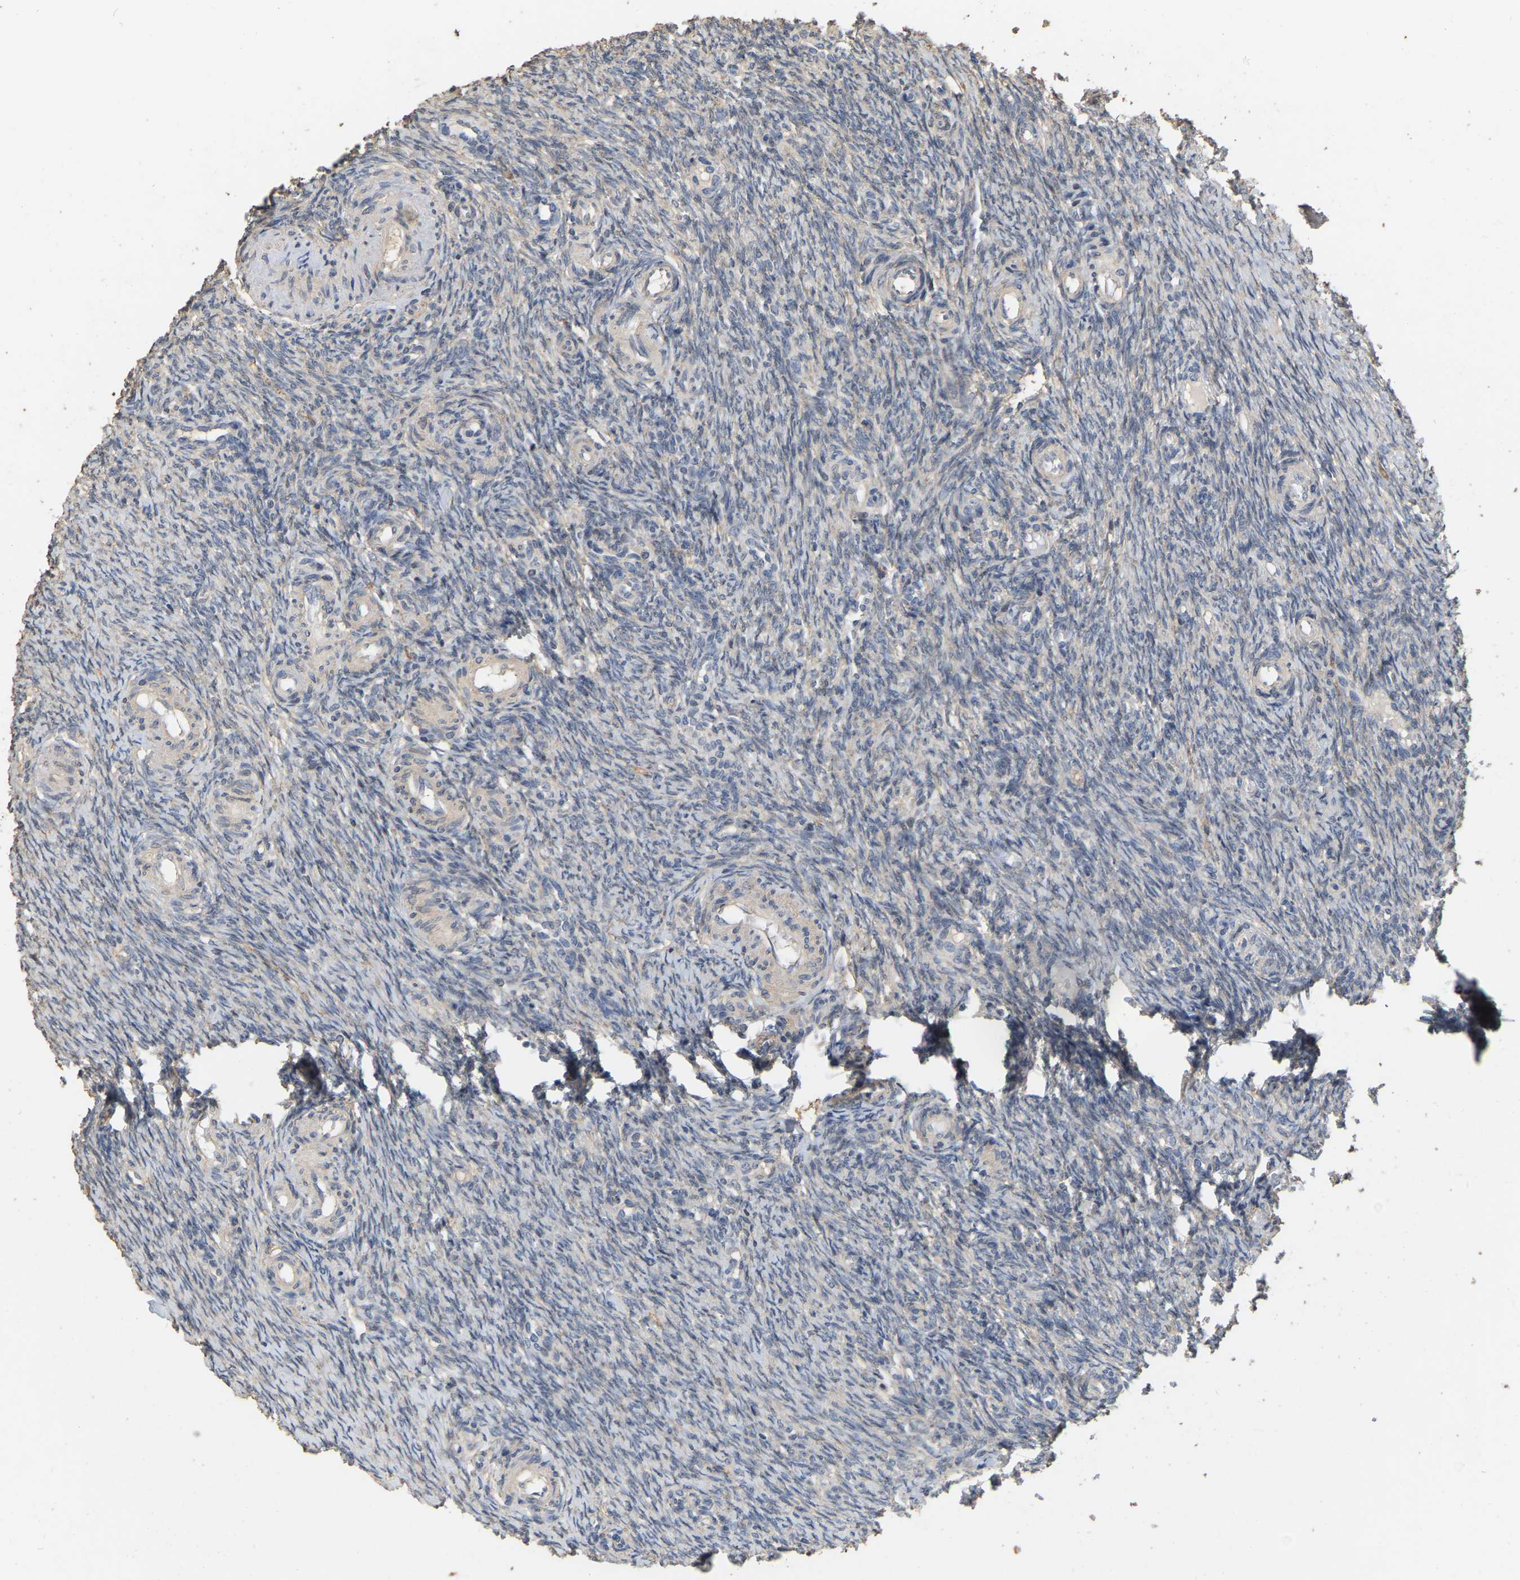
{"staining": {"intensity": "moderate", "quantity": ">75%", "location": "cytoplasmic/membranous"}, "tissue": "ovary", "cell_type": "Follicle cells", "image_type": "normal", "snomed": [{"axis": "morphology", "description": "Normal tissue, NOS"}, {"axis": "topography", "description": "Ovary"}], "caption": "Normal ovary was stained to show a protein in brown. There is medium levels of moderate cytoplasmic/membranous expression in about >75% of follicle cells. The protein of interest is stained brown, and the nuclei are stained in blue (DAB IHC with brightfield microscopy, high magnification).", "gene": "NCS1", "patient": {"sex": "female", "age": 41}}